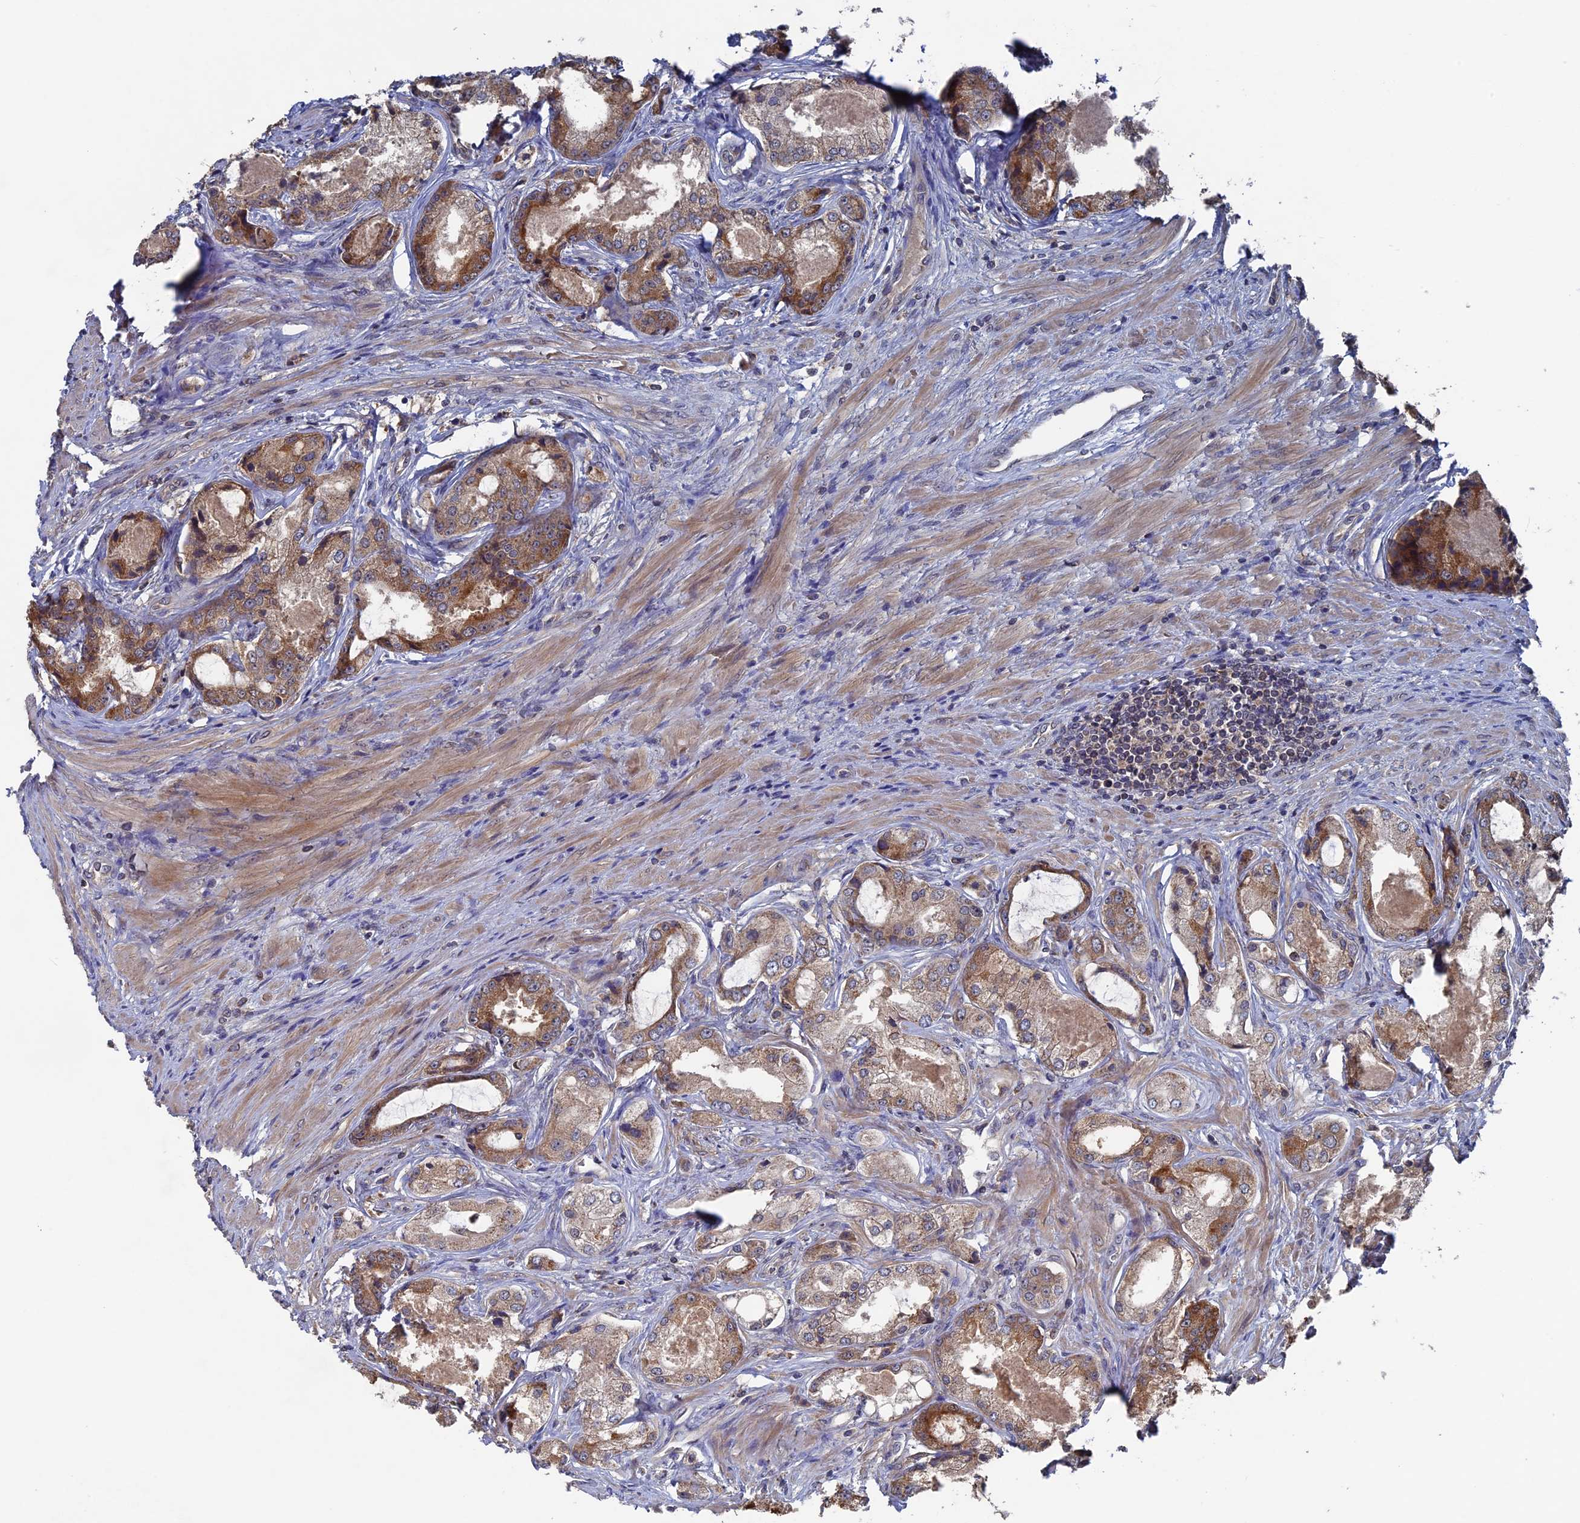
{"staining": {"intensity": "weak", "quantity": ">75%", "location": "cytoplasmic/membranous"}, "tissue": "prostate cancer", "cell_type": "Tumor cells", "image_type": "cancer", "snomed": [{"axis": "morphology", "description": "Adenocarcinoma, Low grade"}, {"axis": "topography", "description": "Prostate"}], "caption": "The micrograph demonstrates a brown stain indicating the presence of a protein in the cytoplasmic/membranous of tumor cells in prostate cancer.", "gene": "RAB15", "patient": {"sex": "male", "age": 68}}